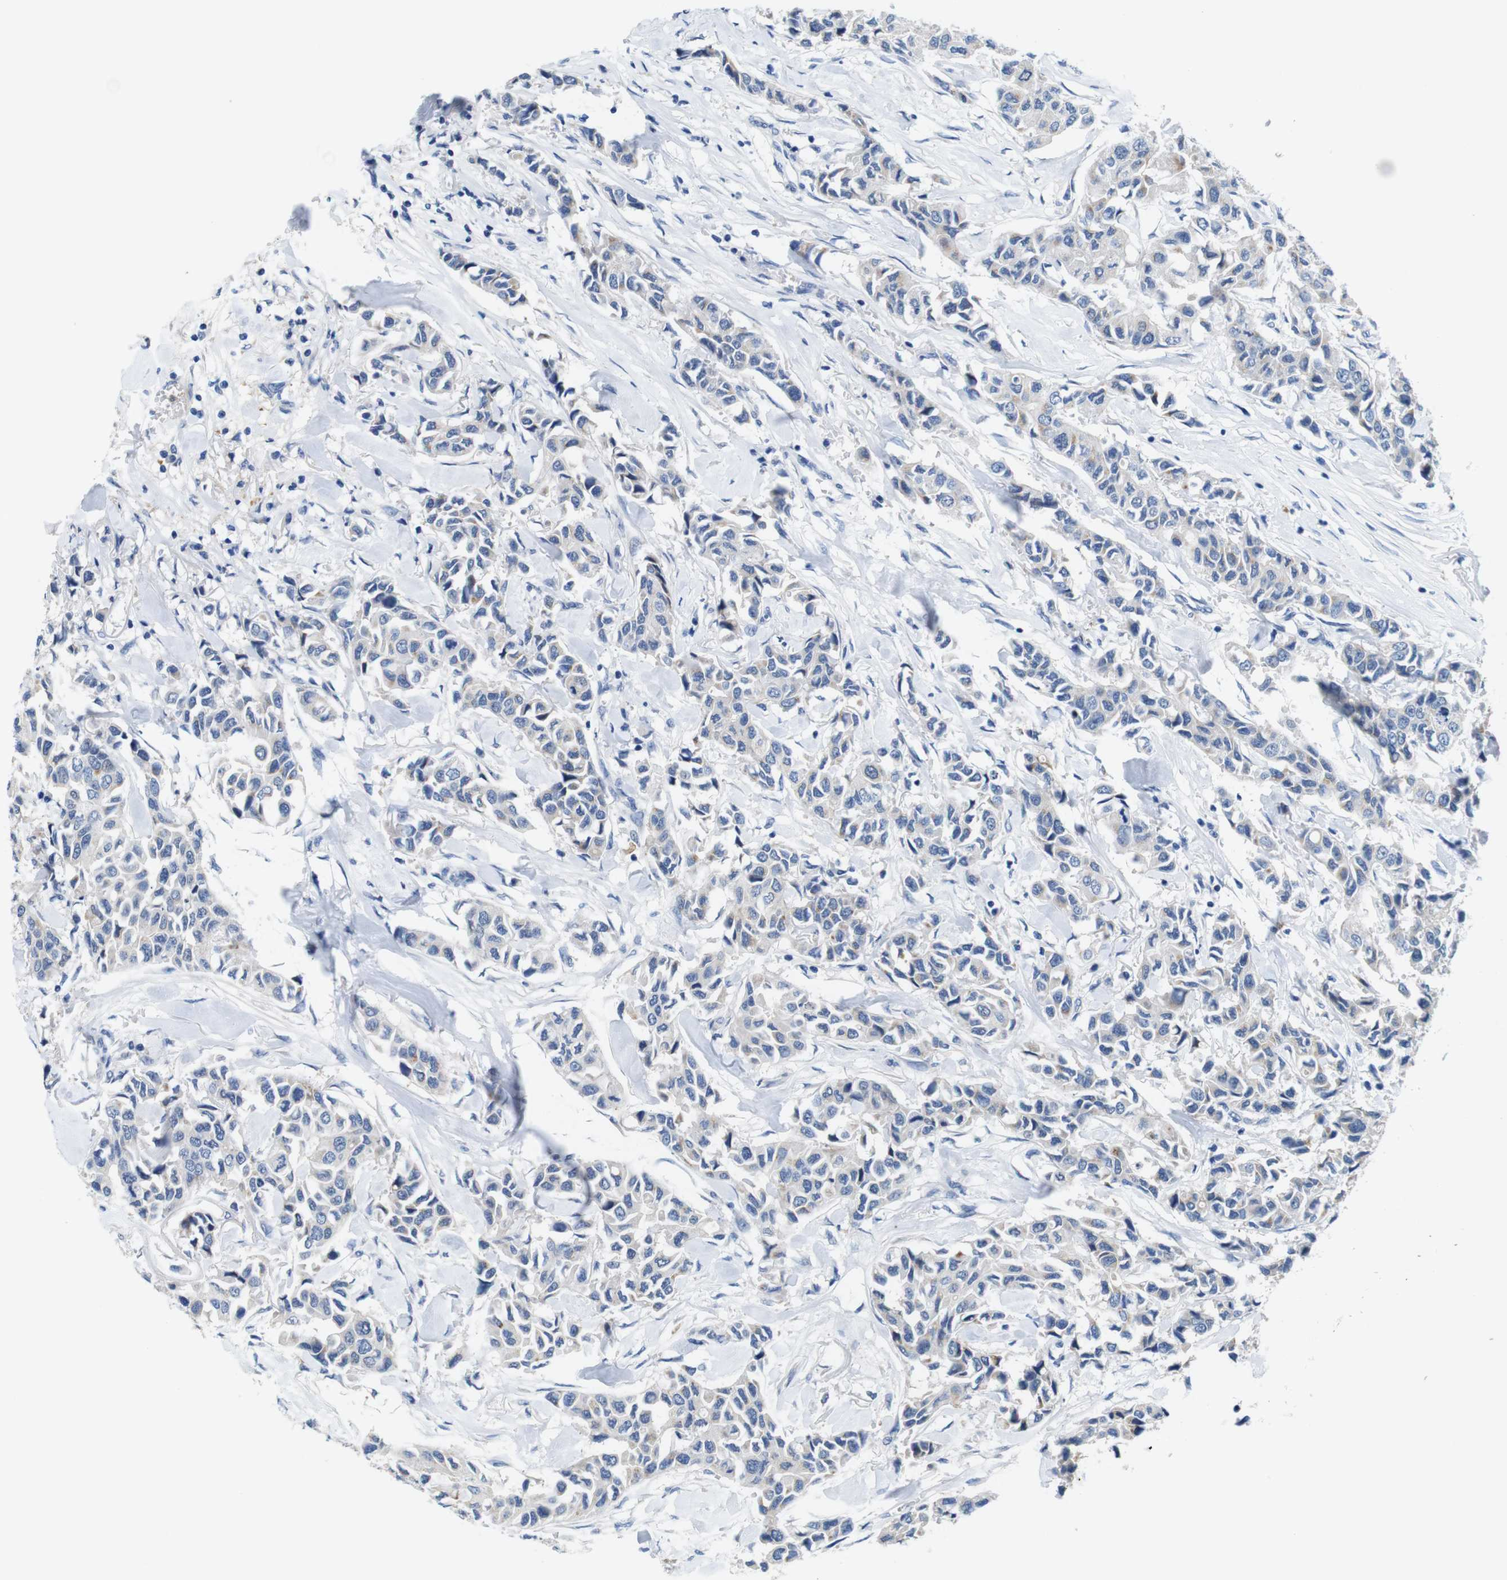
{"staining": {"intensity": "negative", "quantity": "none", "location": "none"}, "tissue": "breast cancer", "cell_type": "Tumor cells", "image_type": "cancer", "snomed": [{"axis": "morphology", "description": "Duct carcinoma"}, {"axis": "topography", "description": "Breast"}], "caption": "The IHC histopathology image has no significant expression in tumor cells of breast cancer tissue.", "gene": "C1RL", "patient": {"sex": "female", "age": 80}}